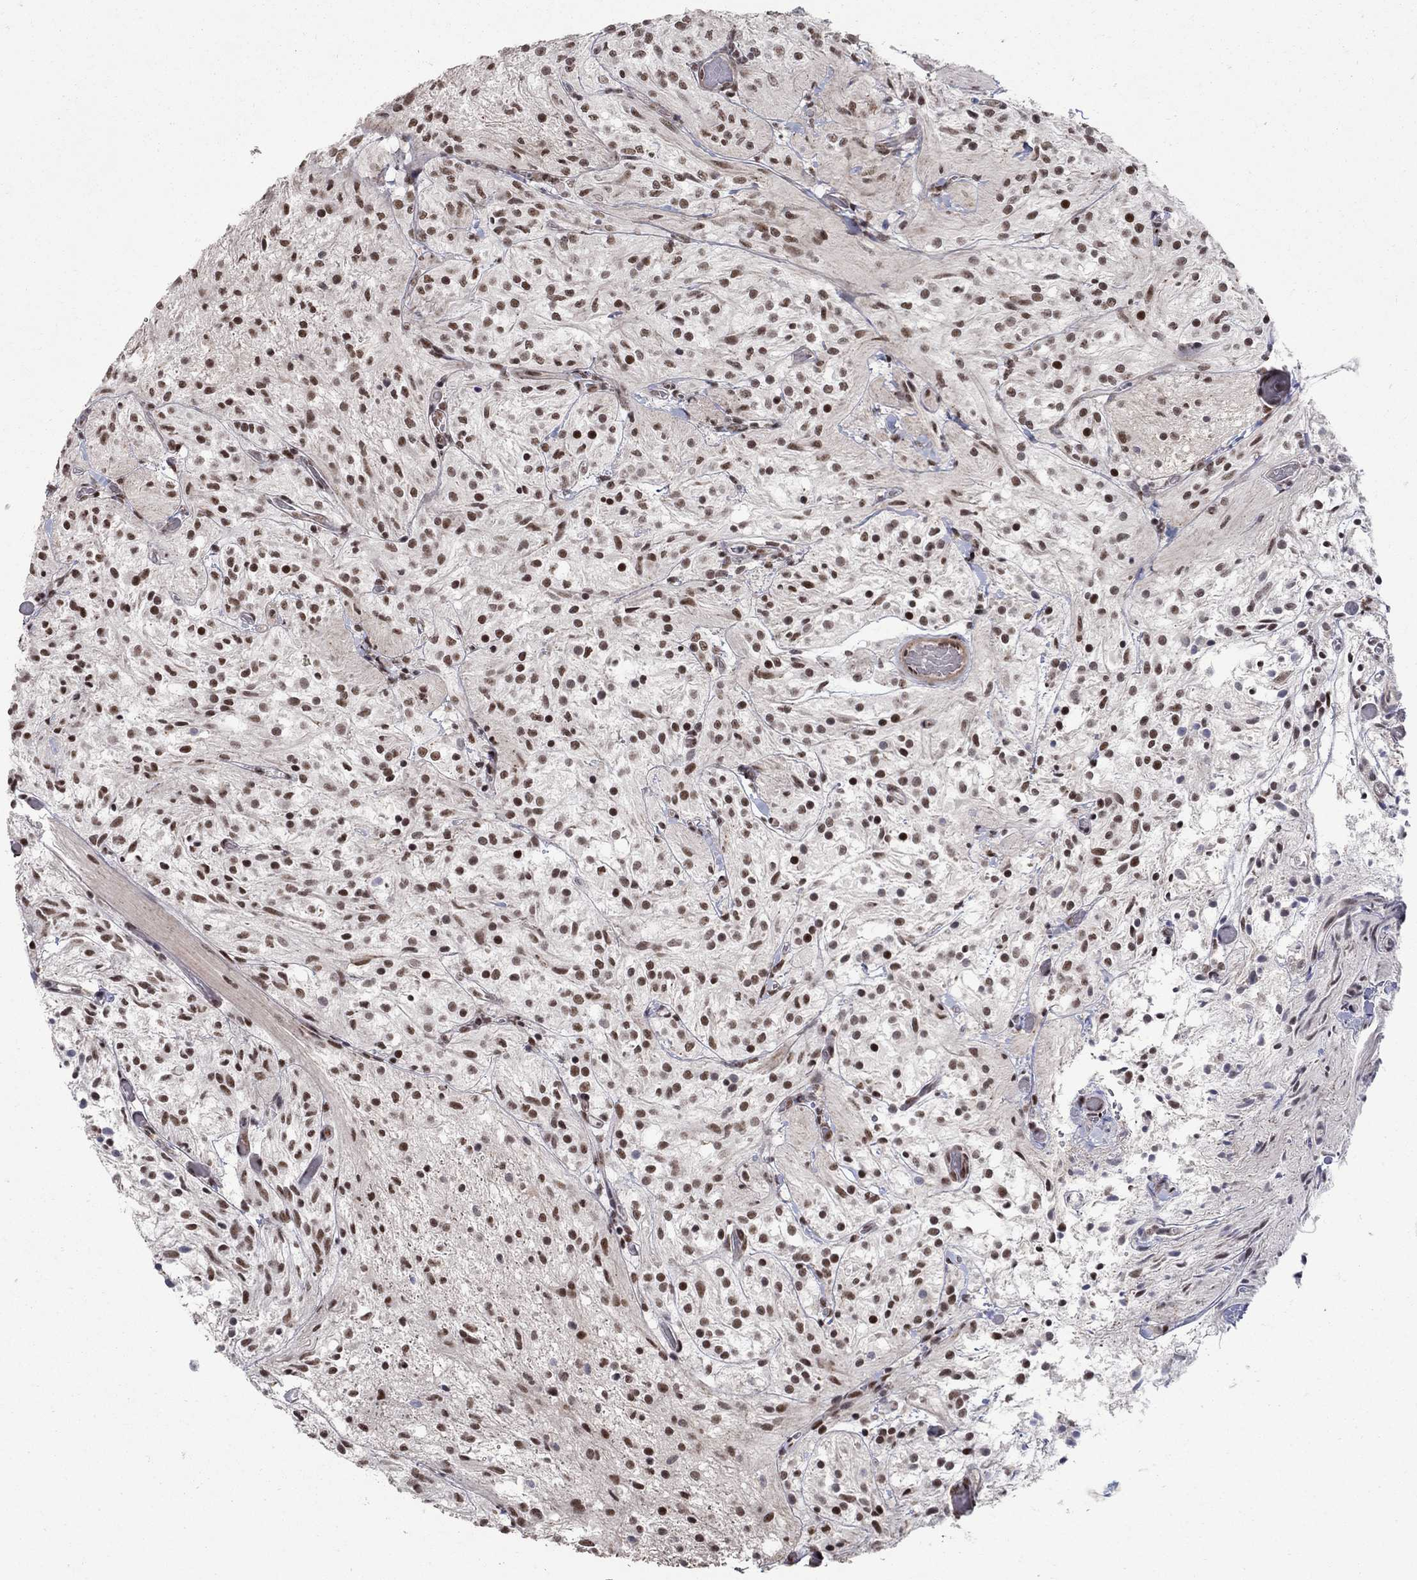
{"staining": {"intensity": "moderate", "quantity": ">75%", "location": "nuclear"}, "tissue": "glioma", "cell_type": "Tumor cells", "image_type": "cancer", "snomed": [{"axis": "morphology", "description": "Glioma, malignant, Low grade"}, {"axis": "topography", "description": "Brain"}], "caption": "This is a photomicrograph of immunohistochemistry (IHC) staining of malignant glioma (low-grade), which shows moderate expression in the nuclear of tumor cells.", "gene": "PNISR", "patient": {"sex": "male", "age": 3}}